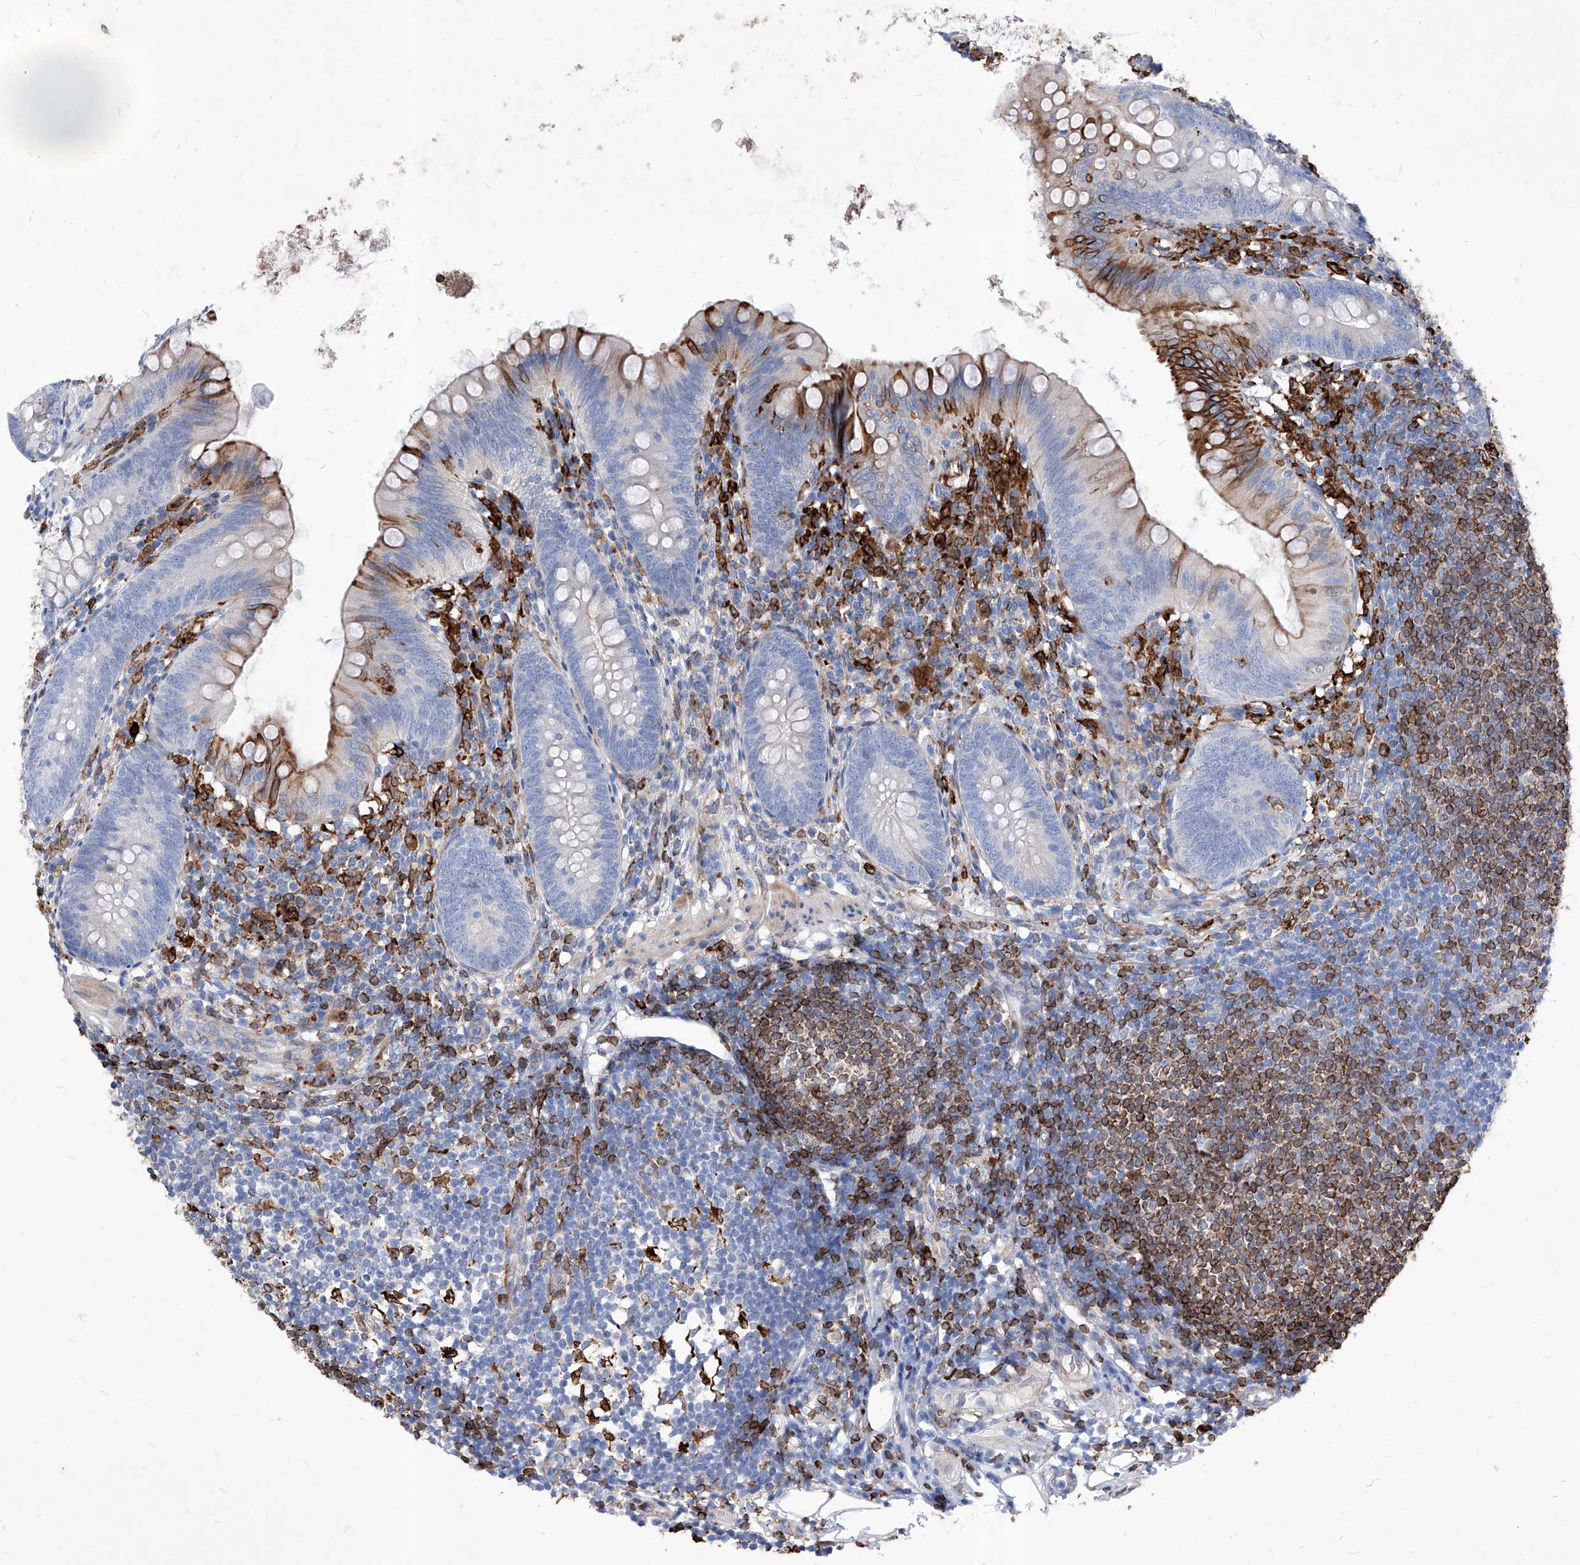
{"staining": {"intensity": "moderate", "quantity": "<25%", "location": "cytoplasmic/membranous"}, "tissue": "appendix", "cell_type": "Glandular cells", "image_type": "normal", "snomed": [{"axis": "morphology", "description": "Normal tissue, NOS"}, {"axis": "topography", "description": "Appendix"}], "caption": "High-magnification brightfield microscopy of benign appendix stained with DAB (brown) and counterstained with hematoxylin (blue). glandular cells exhibit moderate cytoplasmic/membranous expression is seen in about<25% of cells.", "gene": "UBOX5", "patient": {"sex": "female", "age": 62}}